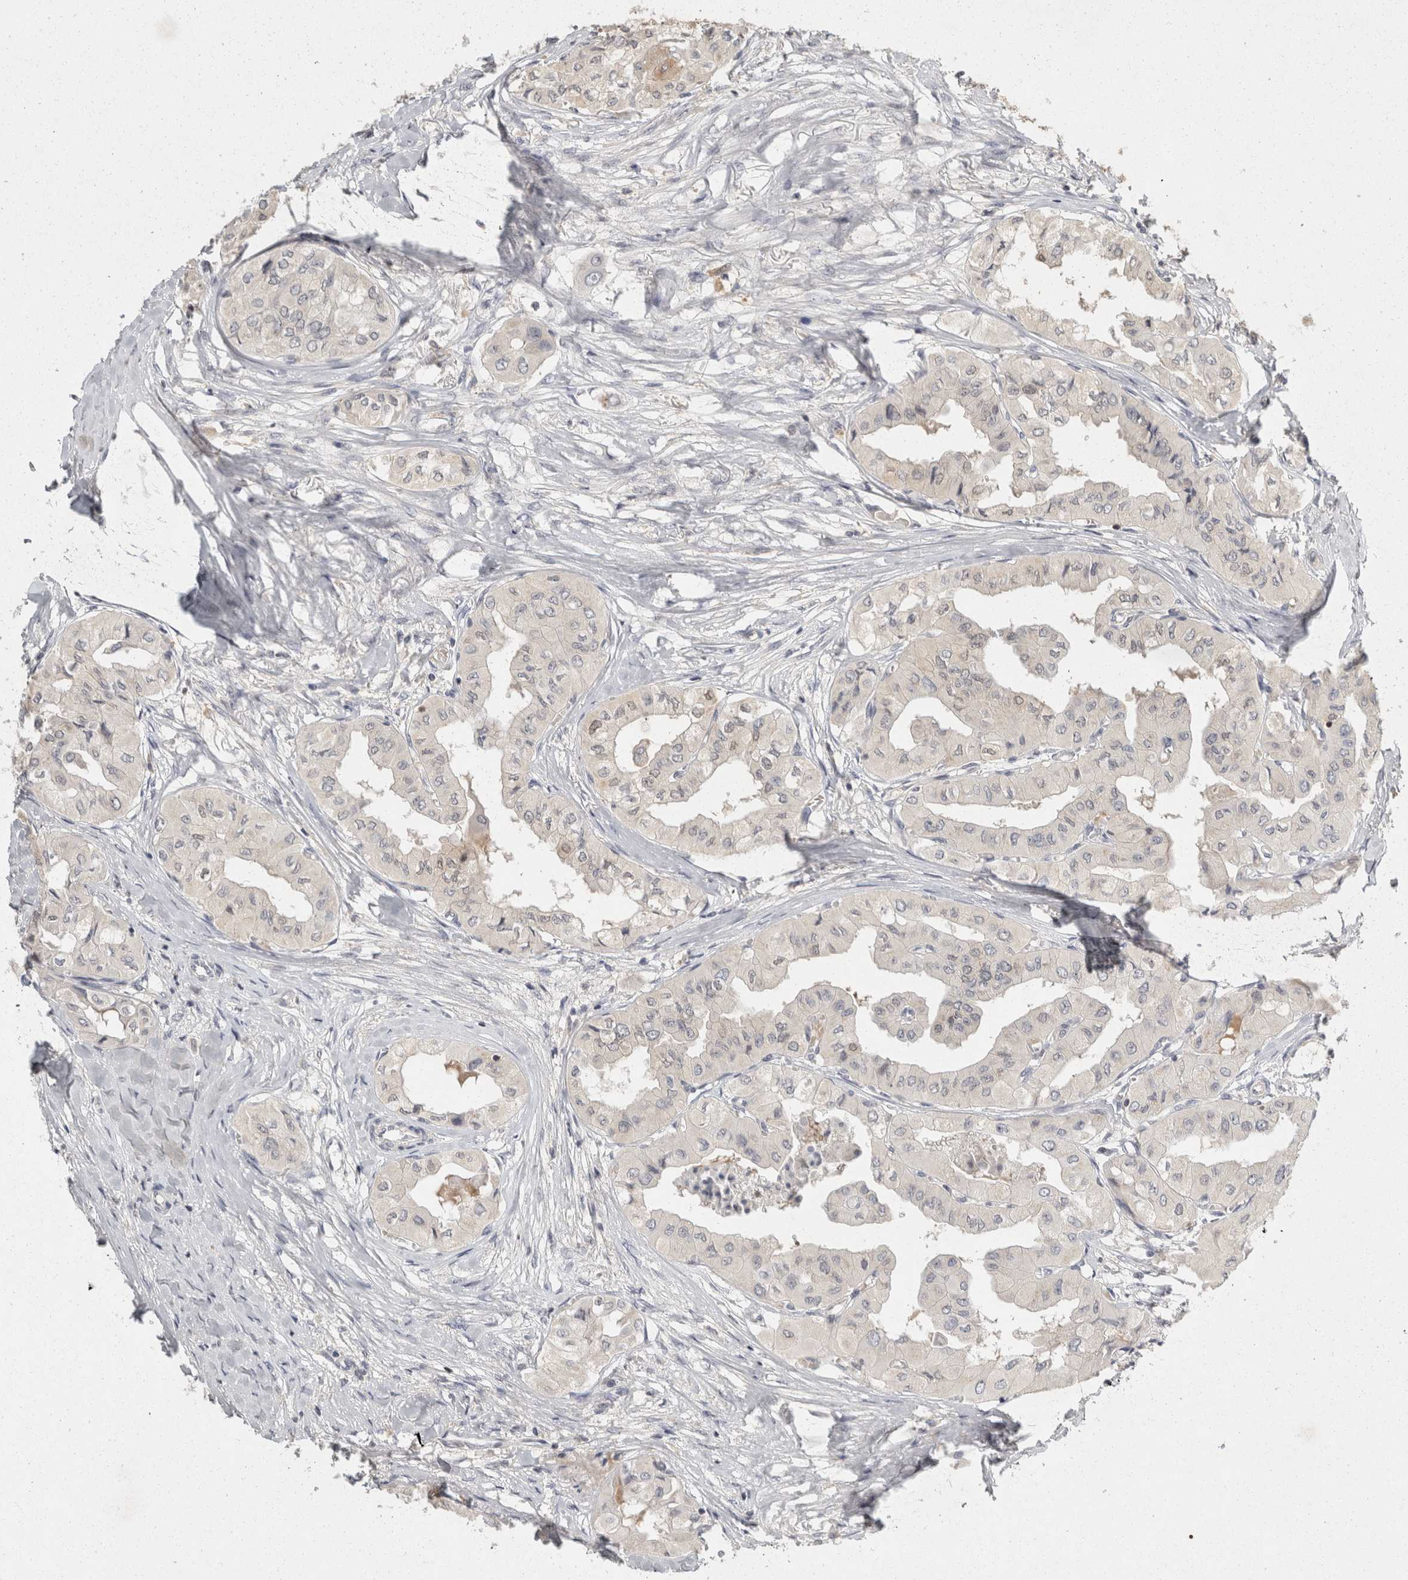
{"staining": {"intensity": "negative", "quantity": "none", "location": "none"}, "tissue": "thyroid cancer", "cell_type": "Tumor cells", "image_type": "cancer", "snomed": [{"axis": "morphology", "description": "Papillary adenocarcinoma, NOS"}, {"axis": "topography", "description": "Thyroid gland"}], "caption": "High magnification brightfield microscopy of thyroid papillary adenocarcinoma stained with DAB (brown) and counterstained with hematoxylin (blue): tumor cells show no significant positivity.", "gene": "ACAT2", "patient": {"sex": "female", "age": 59}}